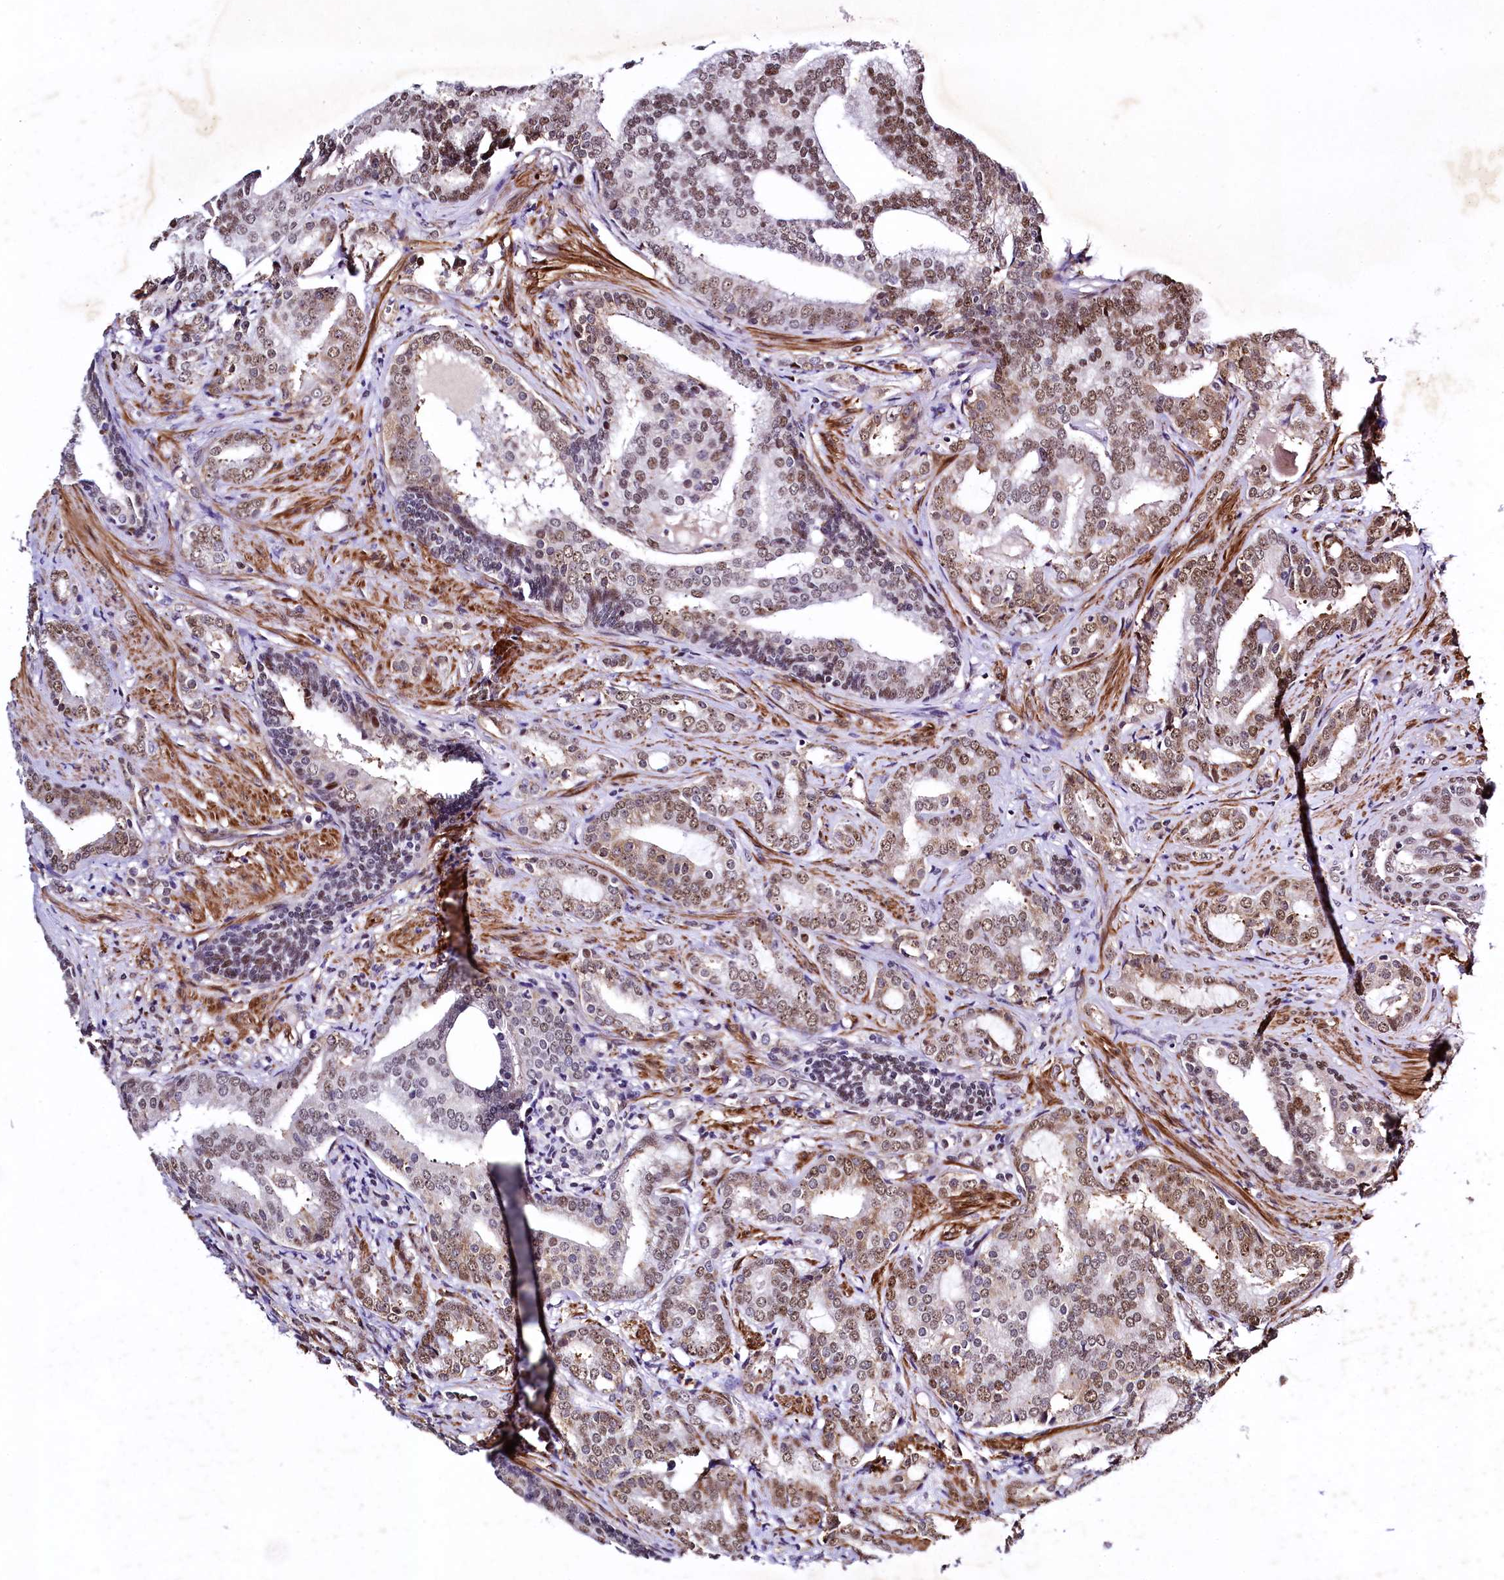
{"staining": {"intensity": "moderate", "quantity": ">75%", "location": "nuclear"}, "tissue": "prostate cancer", "cell_type": "Tumor cells", "image_type": "cancer", "snomed": [{"axis": "morphology", "description": "Adenocarcinoma, High grade"}, {"axis": "topography", "description": "Prostate"}], "caption": "Protein staining shows moderate nuclear positivity in approximately >75% of tumor cells in adenocarcinoma (high-grade) (prostate). (brown staining indicates protein expression, while blue staining denotes nuclei).", "gene": "SAMD10", "patient": {"sex": "male", "age": 63}}